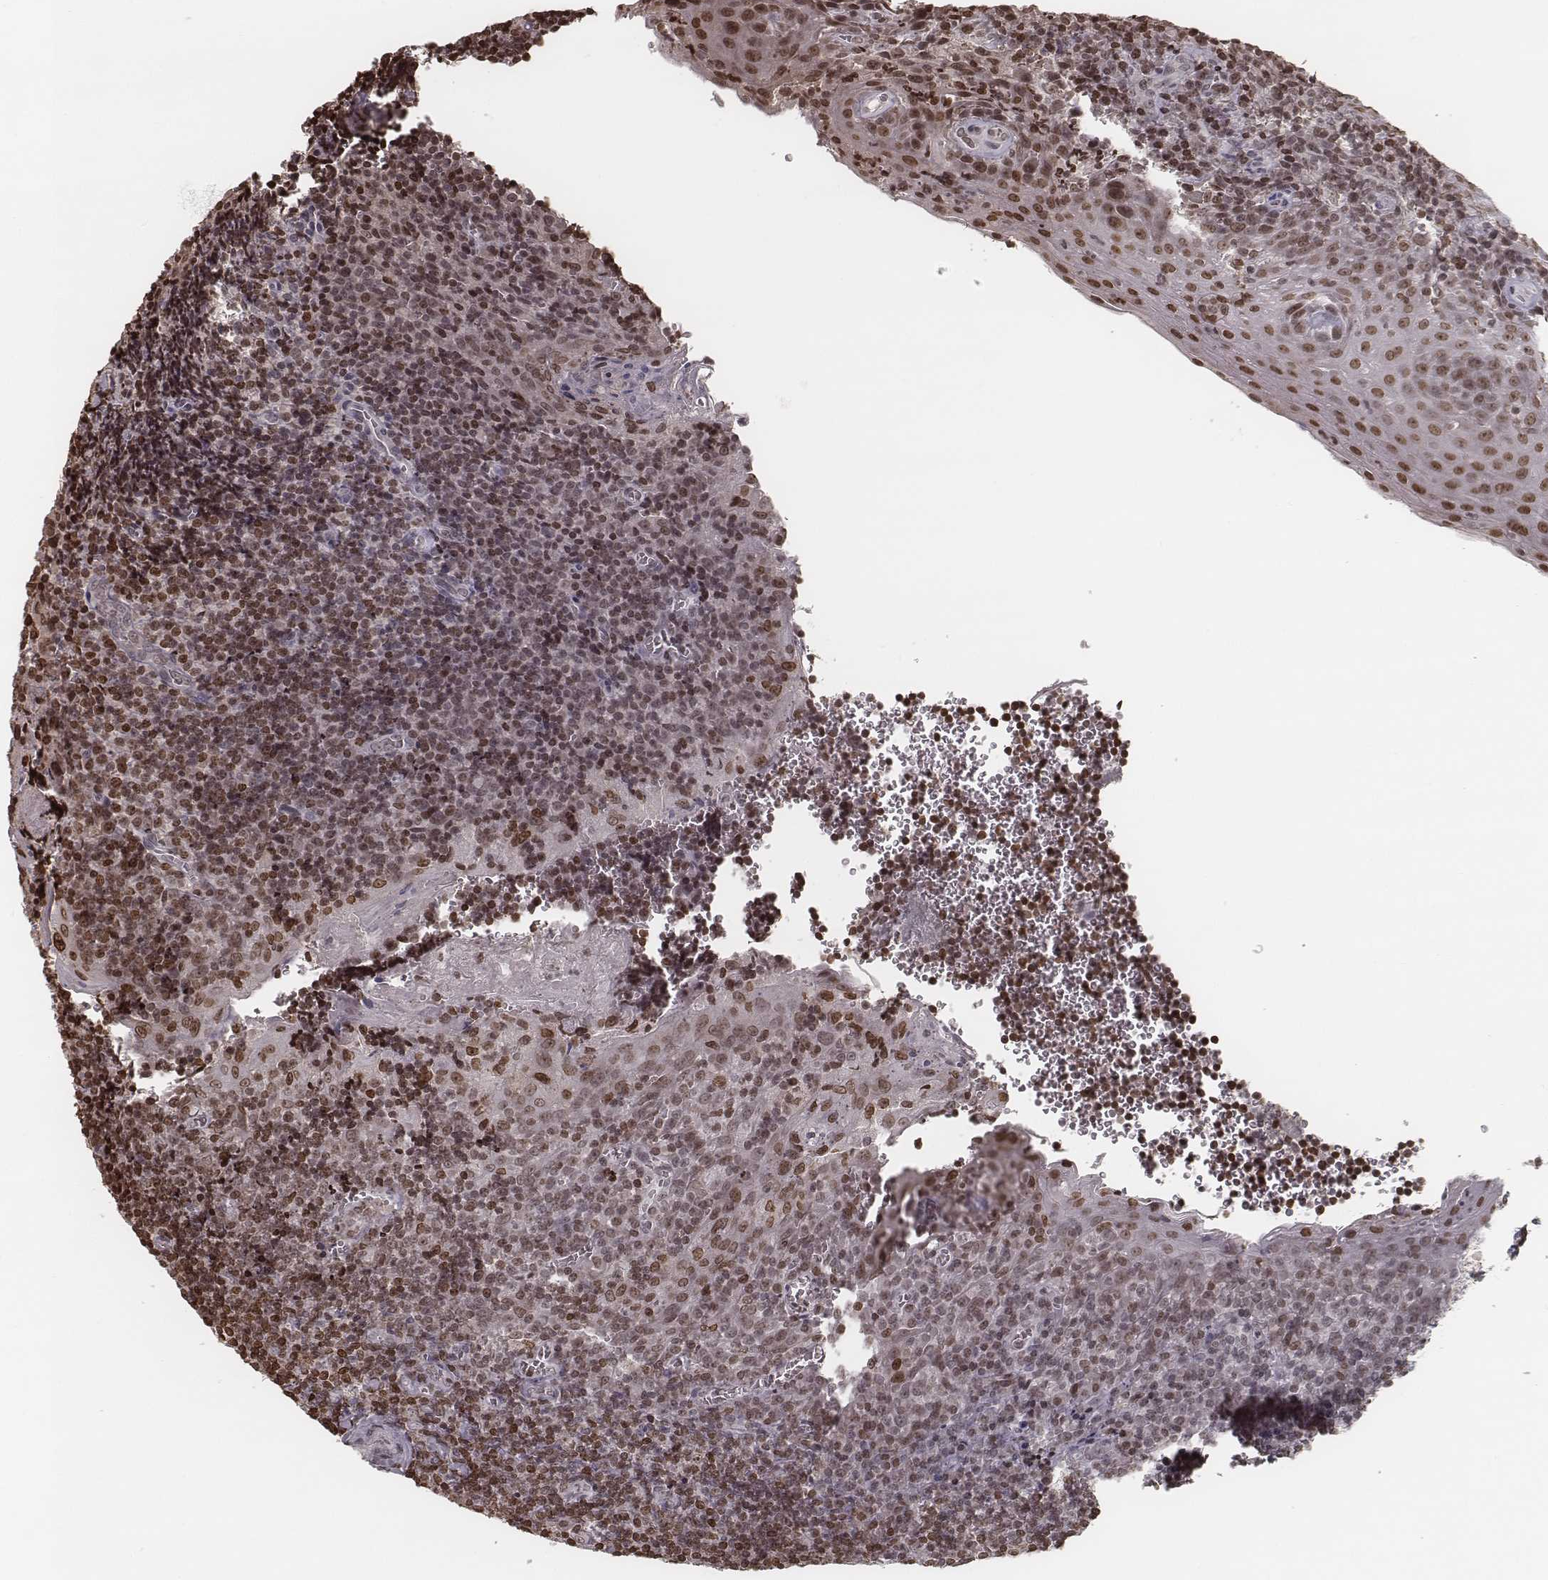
{"staining": {"intensity": "negative", "quantity": "none", "location": "none"}, "tissue": "tonsil", "cell_type": "Germinal center cells", "image_type": "normal", "snomed": [{"axis": "morphology", "description": "Normal tissue, NOS"}, {"axis": "morphology", "description": "Inflammation, NOS"}, {"axis": "topography", "description": "Tonsil"}], "caption": "Immunohistochemistry of unremarkable human tonsil demonstrates no expression in germinal center cells.", "gene": "HMGA2", "patient": {"sex": "female", "age": 31}}